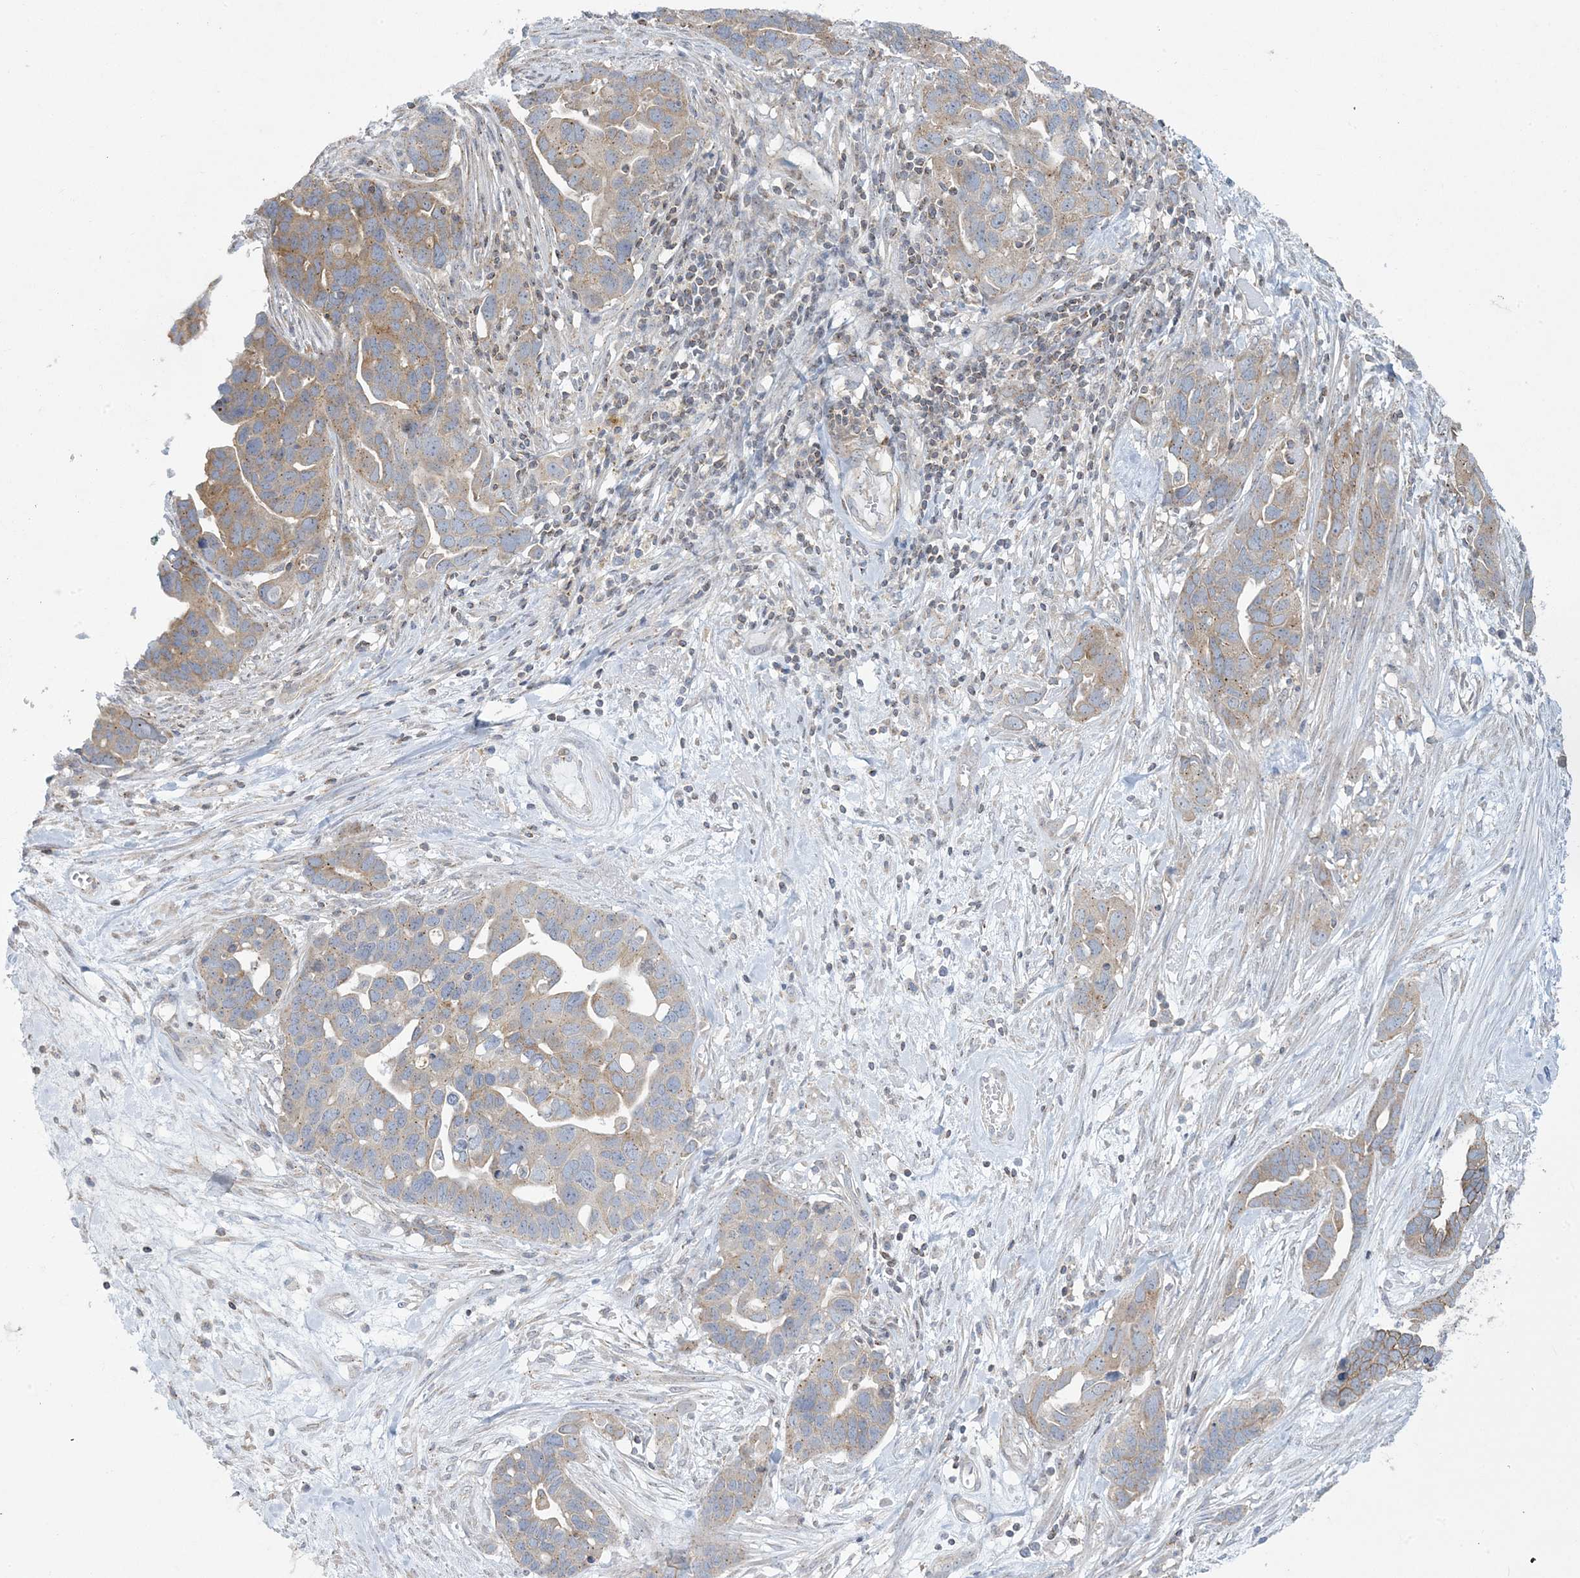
{"staining": {"intensity": "weak", "quantity": ">75%", "location": "cytoplasmic/membranous"}, "tissue": "ovarian cancer", "cell_type": "Tumor cells", "image_type": "cancer", "snomed": [{"axis": "morphology", "description": "Cystadenocarcinoma, serous, NOS"}, {"axis": "topography", "description": "Ovary"}], "caption": "Ovarian serous cystadenocarcinoma tissue demonstrates weak cytoplasmic/membranous expression in about >75% of tumor cells, visualized by immunohistochemistry.", "gene": "SLAMF9", "patient": {"sex": "female", "age": 54}}